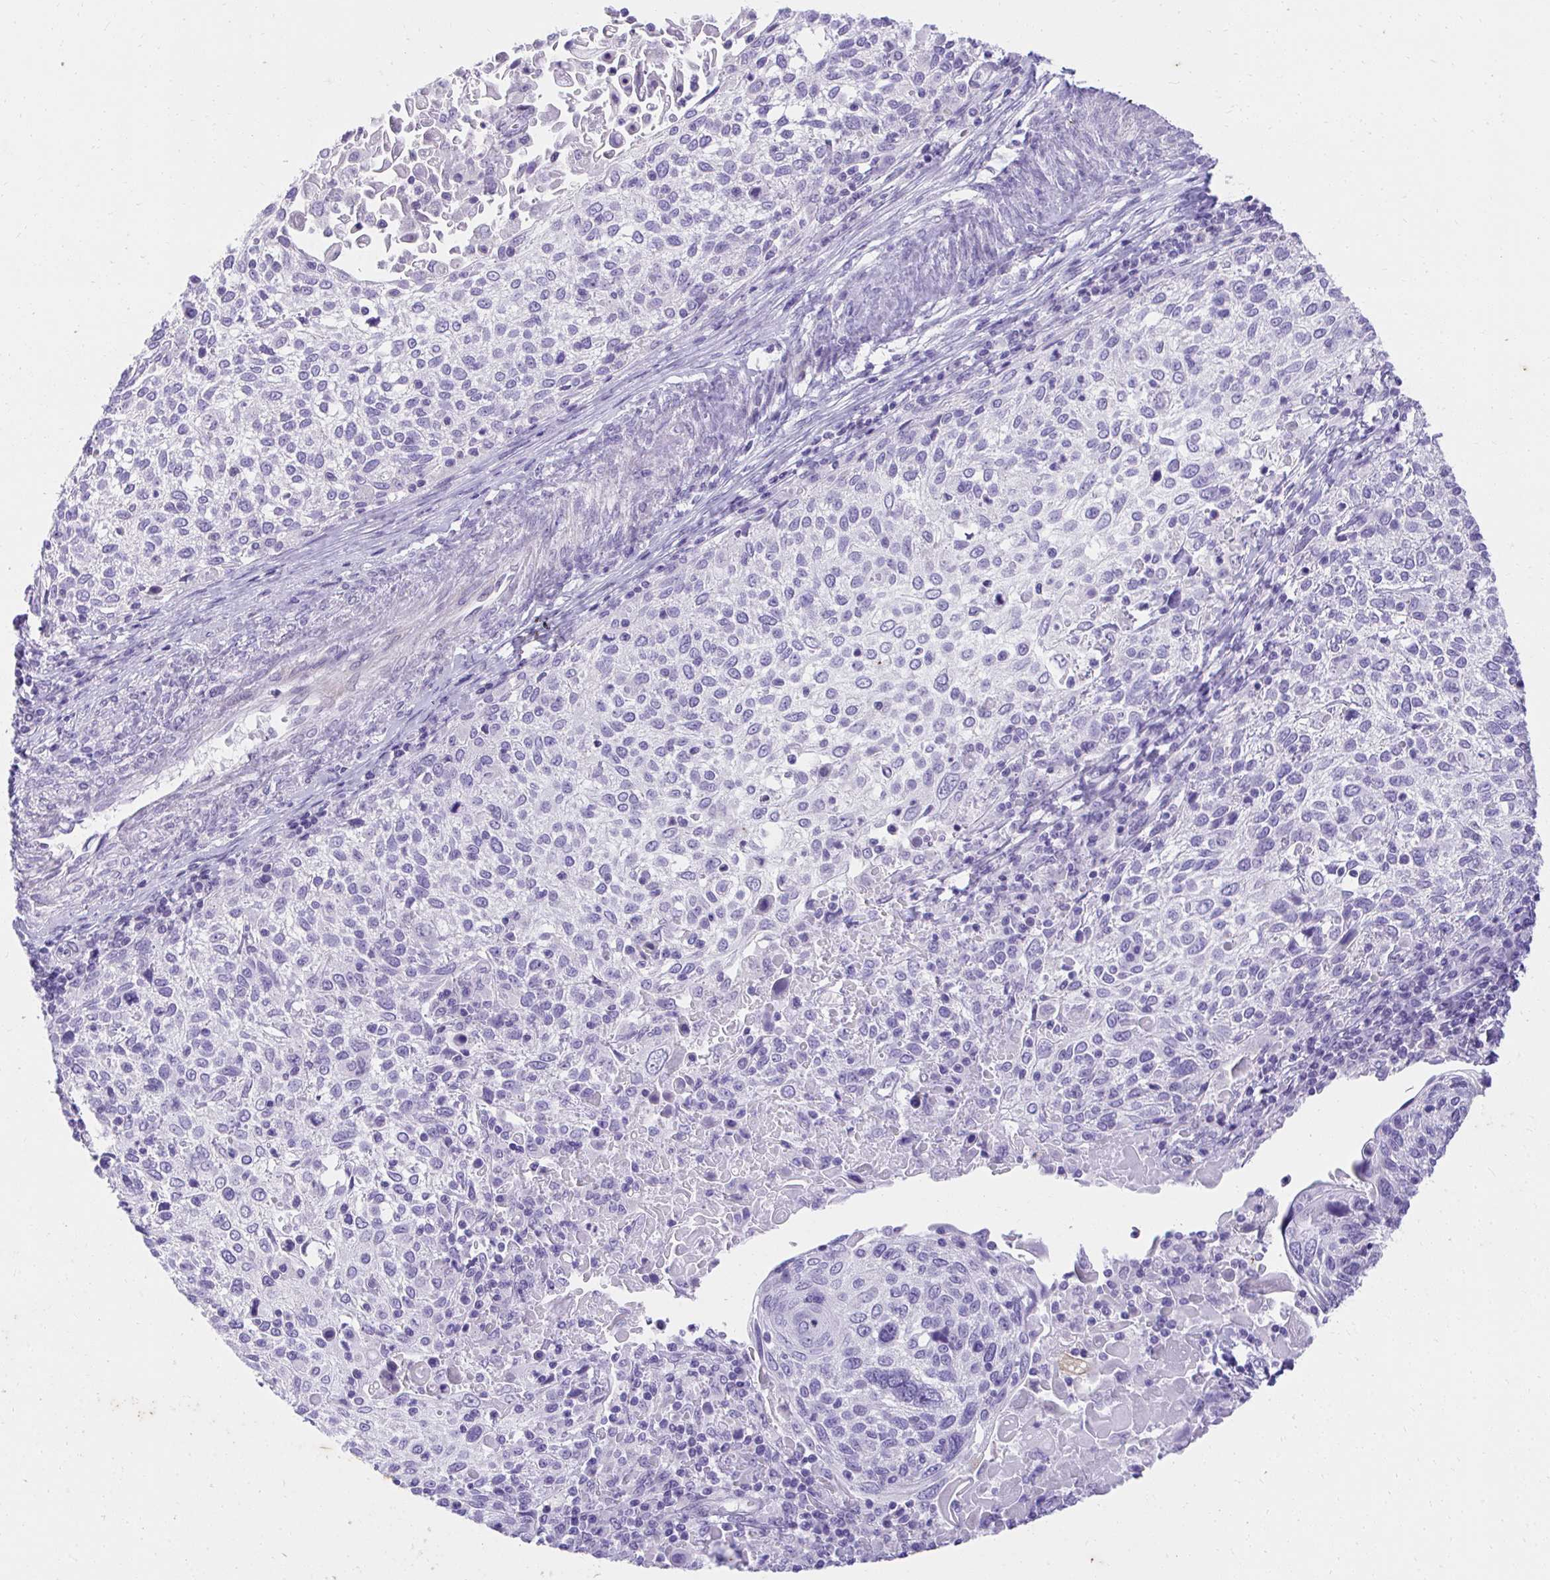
{"staining": {"intensity": "negative", "quantity": "none", "location": "none"}, "tissue": "cervical cancer", "cell_type": "Tumor cells", "image_type": "cancer", "snomed": [{"axis": "morphology", "description": "Squamous cell carcinoma, NOS"}, {"axis": "topography", "description": "Cervix"}], "caption": "This histopathology image is of cervical squamous cell carcinoma stained with immunohistochemistry to label a protein in brown with the nuclei are counter-stained blue. There is no expression in tumor cells.", "gene": "KLK1", "patient": {"sex": "female", "age": 61}}